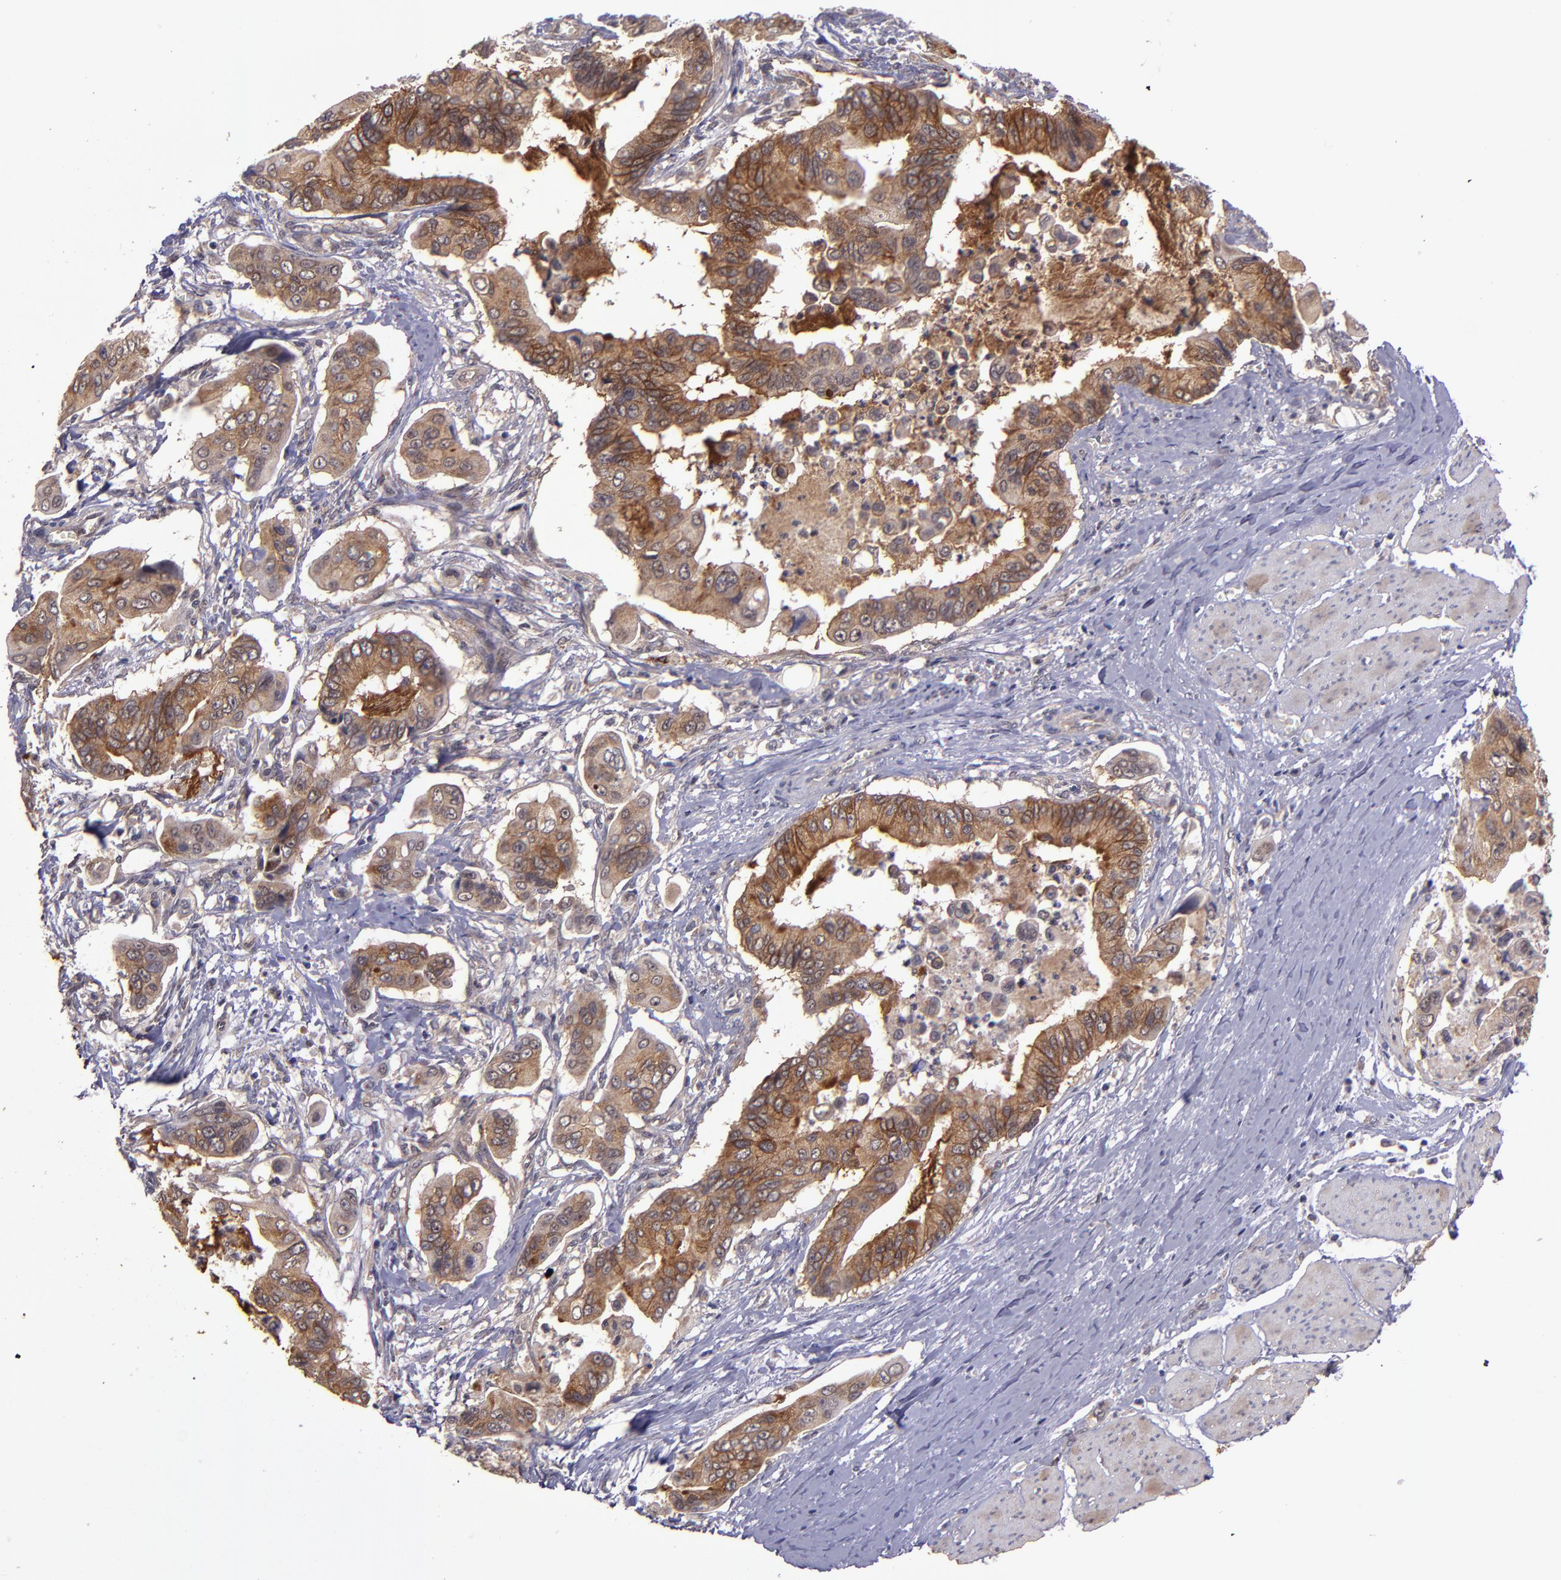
{"staining": {"intensity": "moderate", "quantity": ">75%", "location": "cytoplasmic/membranous"}, "tissue": "stomach cancer", "cell_type": "Tumor cells", "image_type": "cancer", "snomed": [{"axis": "morphology", "description": "Adenocarcinoma, NOS"}, {"axis": "topography", "description": "Stomach, upper"}], "caption": "Protein expression analysis of adenocarcinoma (stomach) reveals moderate cytoplasmic/membranous positivity in approximately >75% of tumor cells.", "gene": "FTSJ1", "patient": {"sex": "male", "age": 80}}